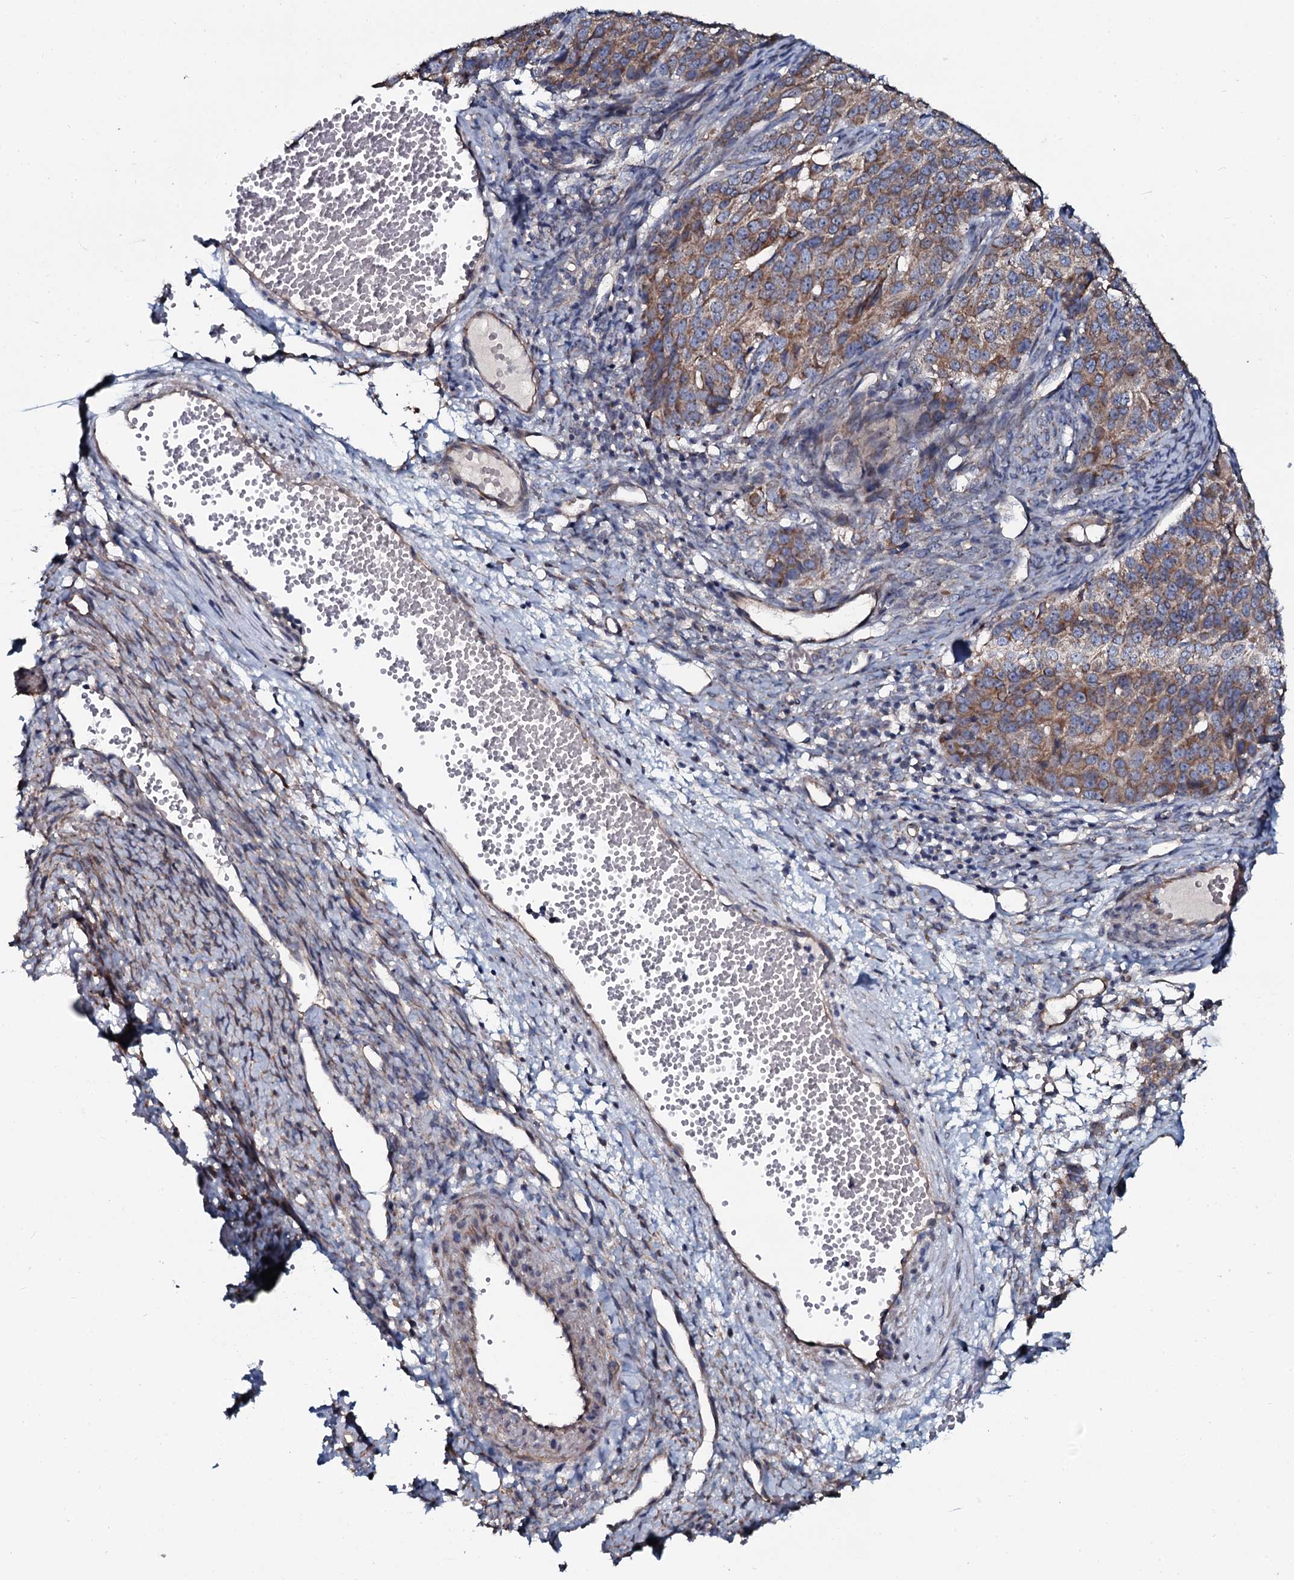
{"staining": {"intensity": "moderate", "quantity": ">75%", "location": "cytoplasmic/membranous"}, "tissue": "ovarian cancer", "cell_type": "Tumor cells", "image_type": "cancer", "snomed": [{"axis": "morphology", "description": "Carcinoma, endometroid"}, {"axis": "topography", "description": "Ovary"}], "caption": "This is a micrograph of IHC staining of ovarian endometroid carcinoma, which shows moderate staining in the cytoplasmic/membranous of tumor cells.", "gene": "KCTD4", "patient": {"sex": "female", "age": 51}}